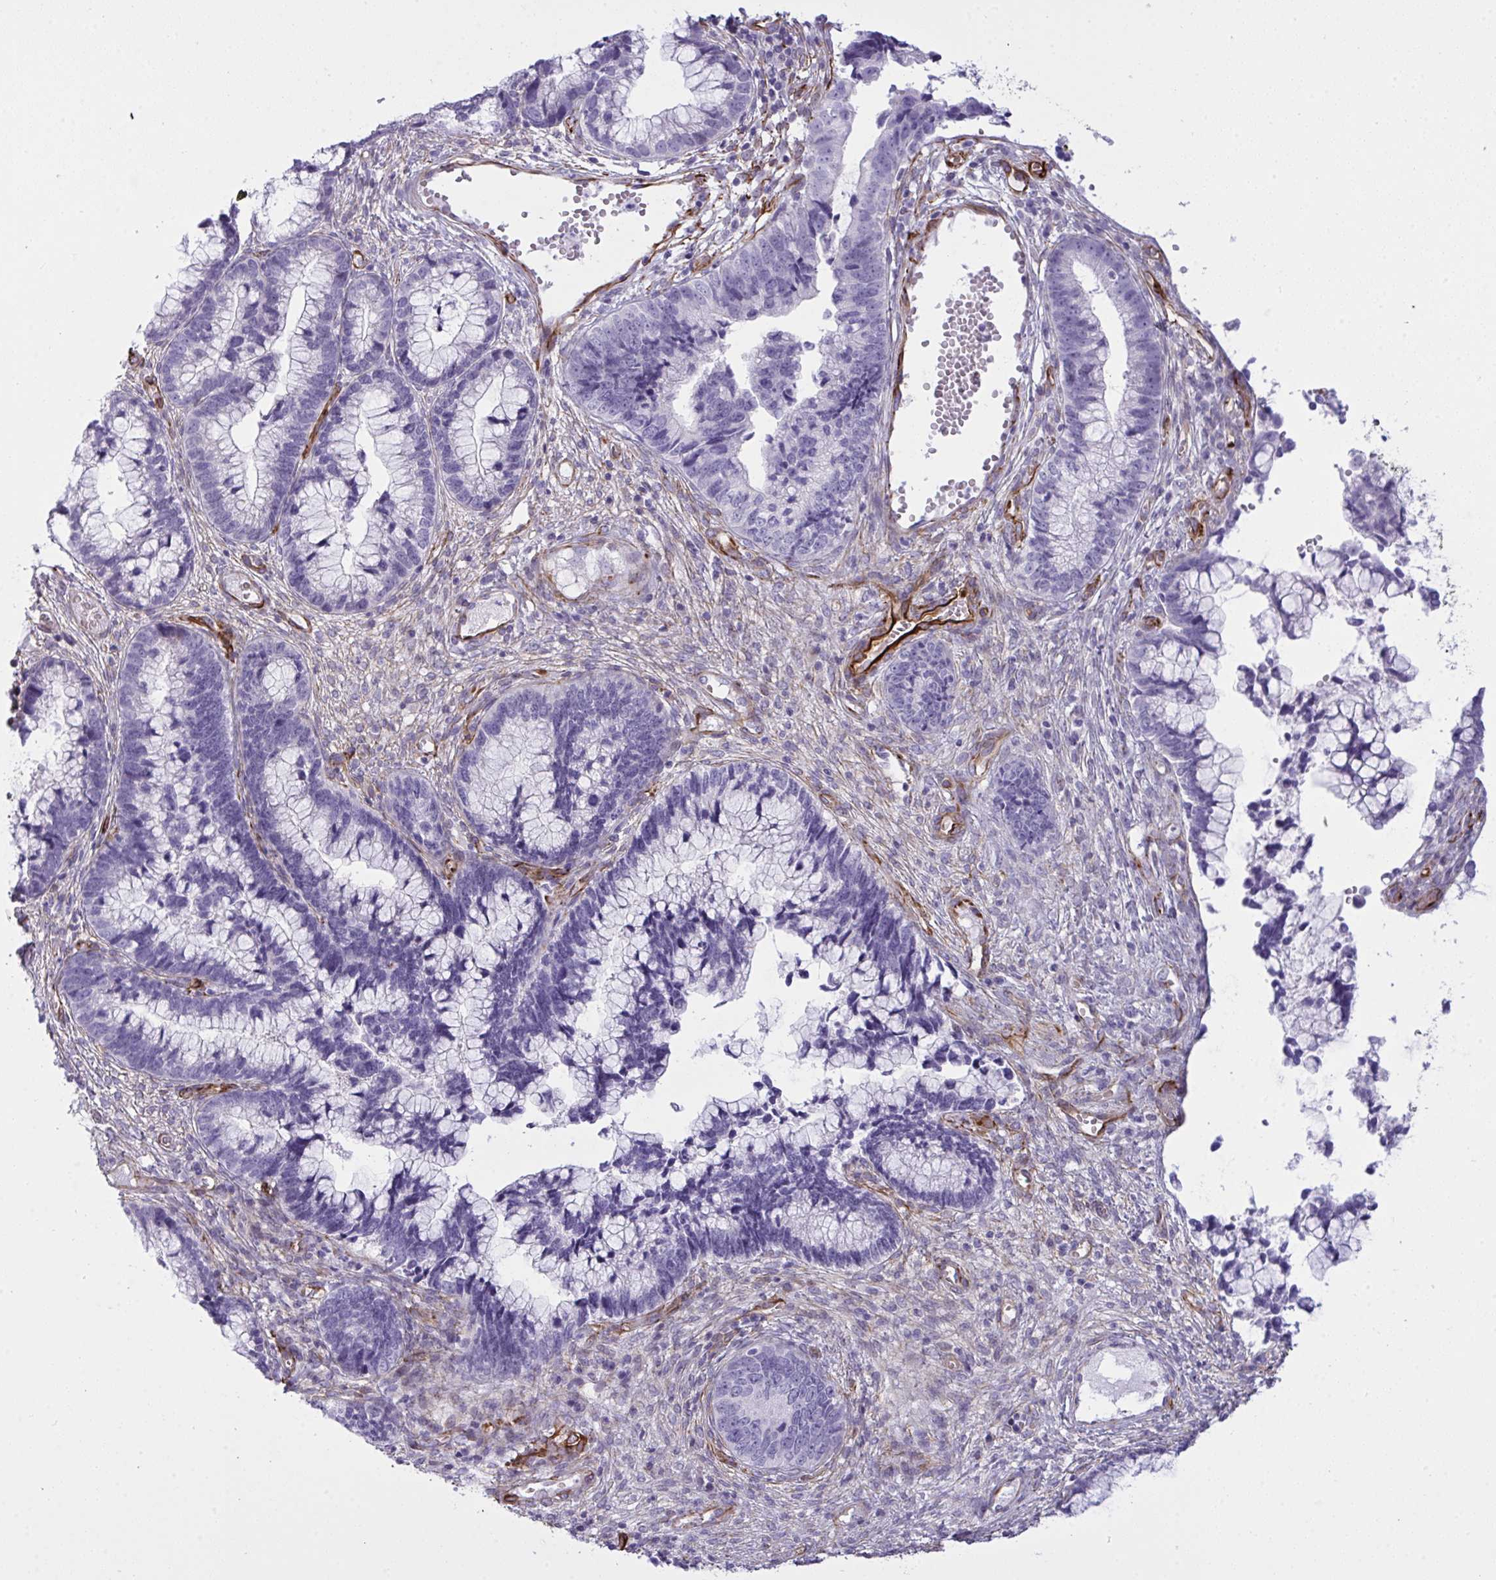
{"staining": {"intensity": "negative", "quantity": "none", "location": "none"}, "tissue": "cervical cancer", "cell_type": "Tumor cells", "image_type": "cancer", "snomed": [{"axis": "morphology", "description": "Adenocarcinoma, NOS"}, {"axis": "topography", "description": "Cervix"}], "caption": "Cervical cancer (adenocarcinoma) was stained to show a protein in brown. There is no significant positivity in tumor cells.", "gene": "SLC35B1", "patient": {"sex": "female", "age": 44}}